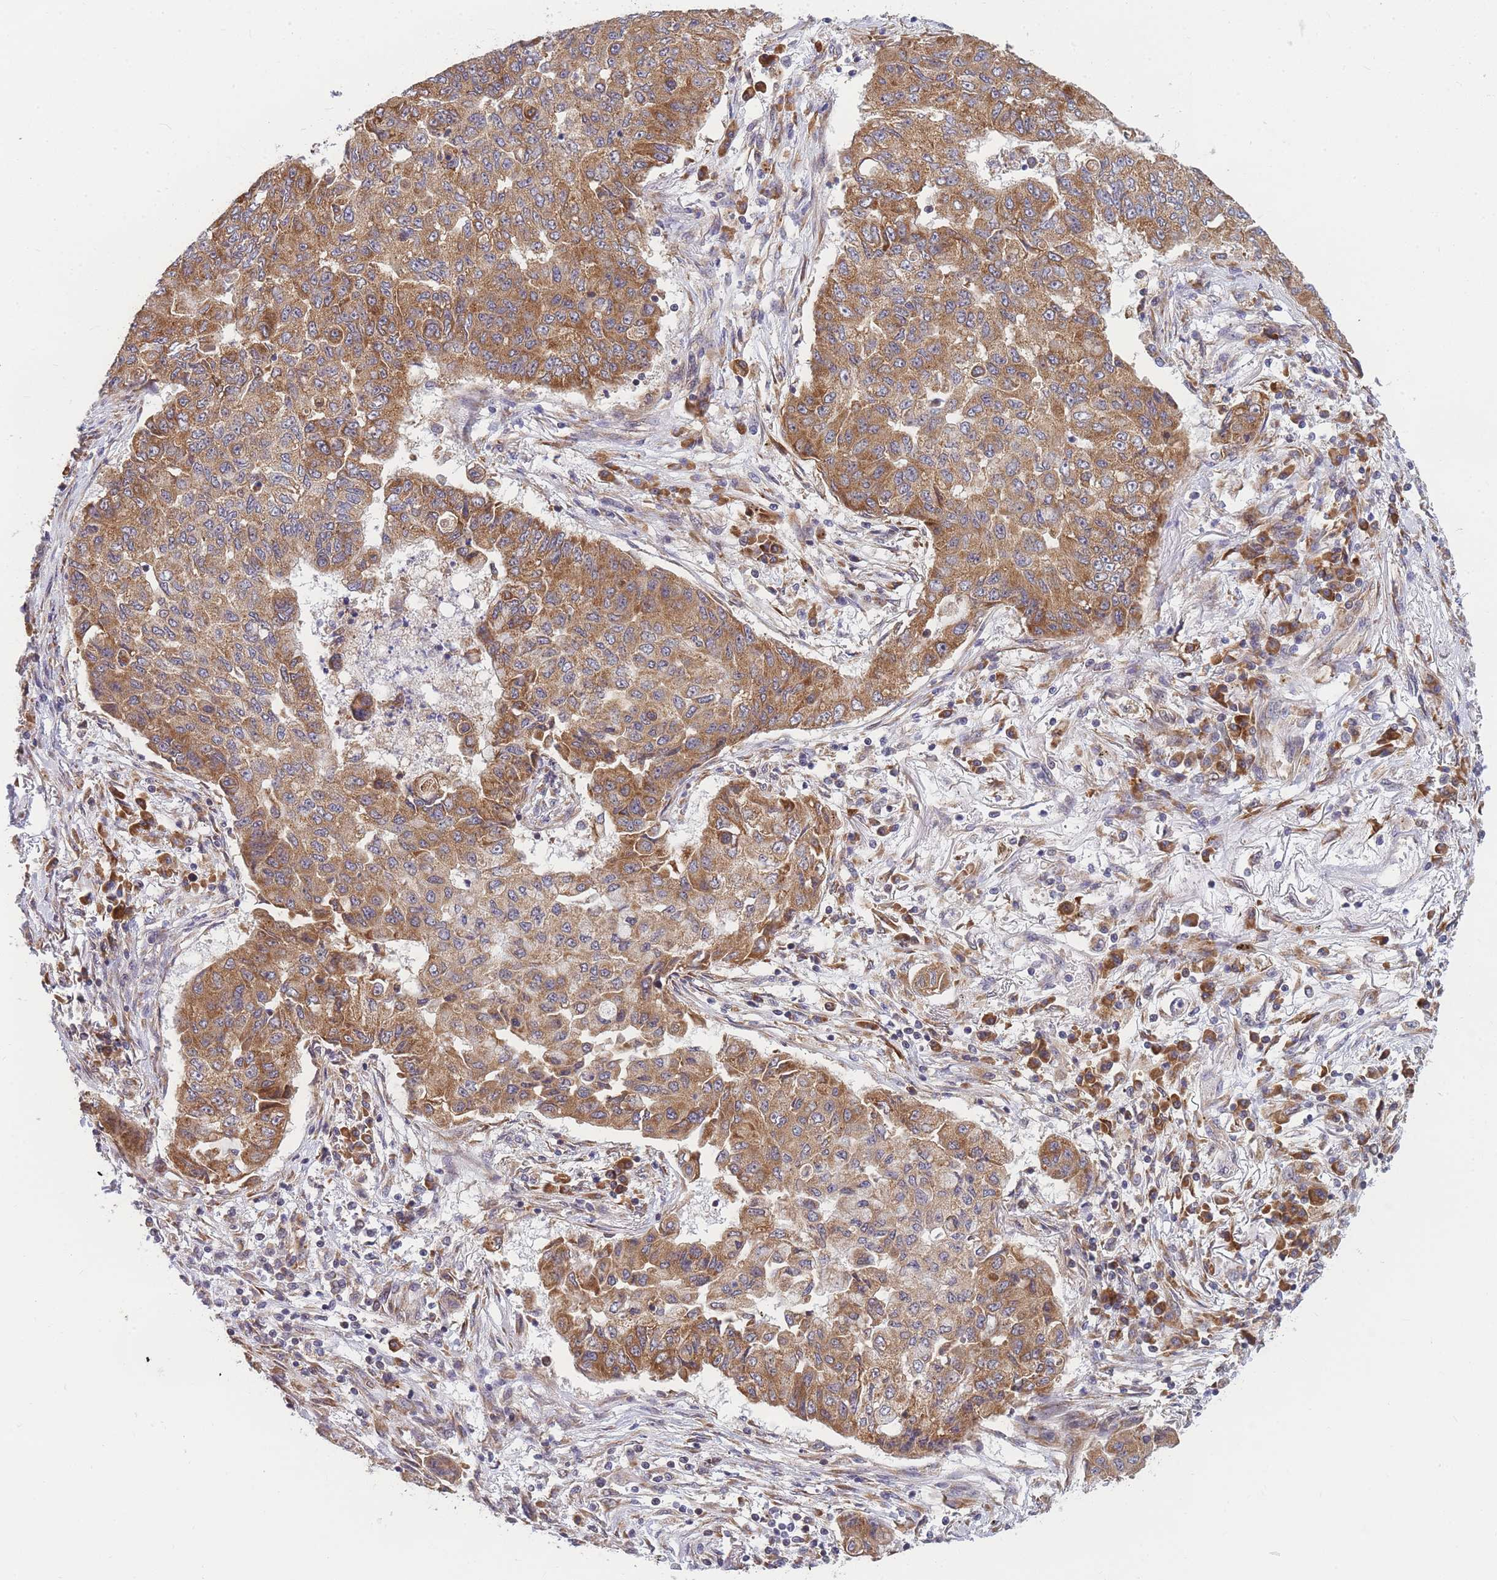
{"staining": {"intensity": "moderate", "quantity": ">75%", "location": "cytoplasmic/membranous"}, "tissue": "lung cancer", "cell_type": "Tumor cells", "image_type": "cancer", "snomed": [{"axis": "morphology", "description": "Squamous cell carcinoma, NOS"}, {"axis": "topography", "description": "Lung"}], "caption": "Protein staining of lung cancer (squamous cell carcinoma) tissue shows moderate cytoplasmic/membranous staining in approximately >75% of tumor cells.", "gene": "MRPL23", "patient": {"sex": "male", "age": 74}}